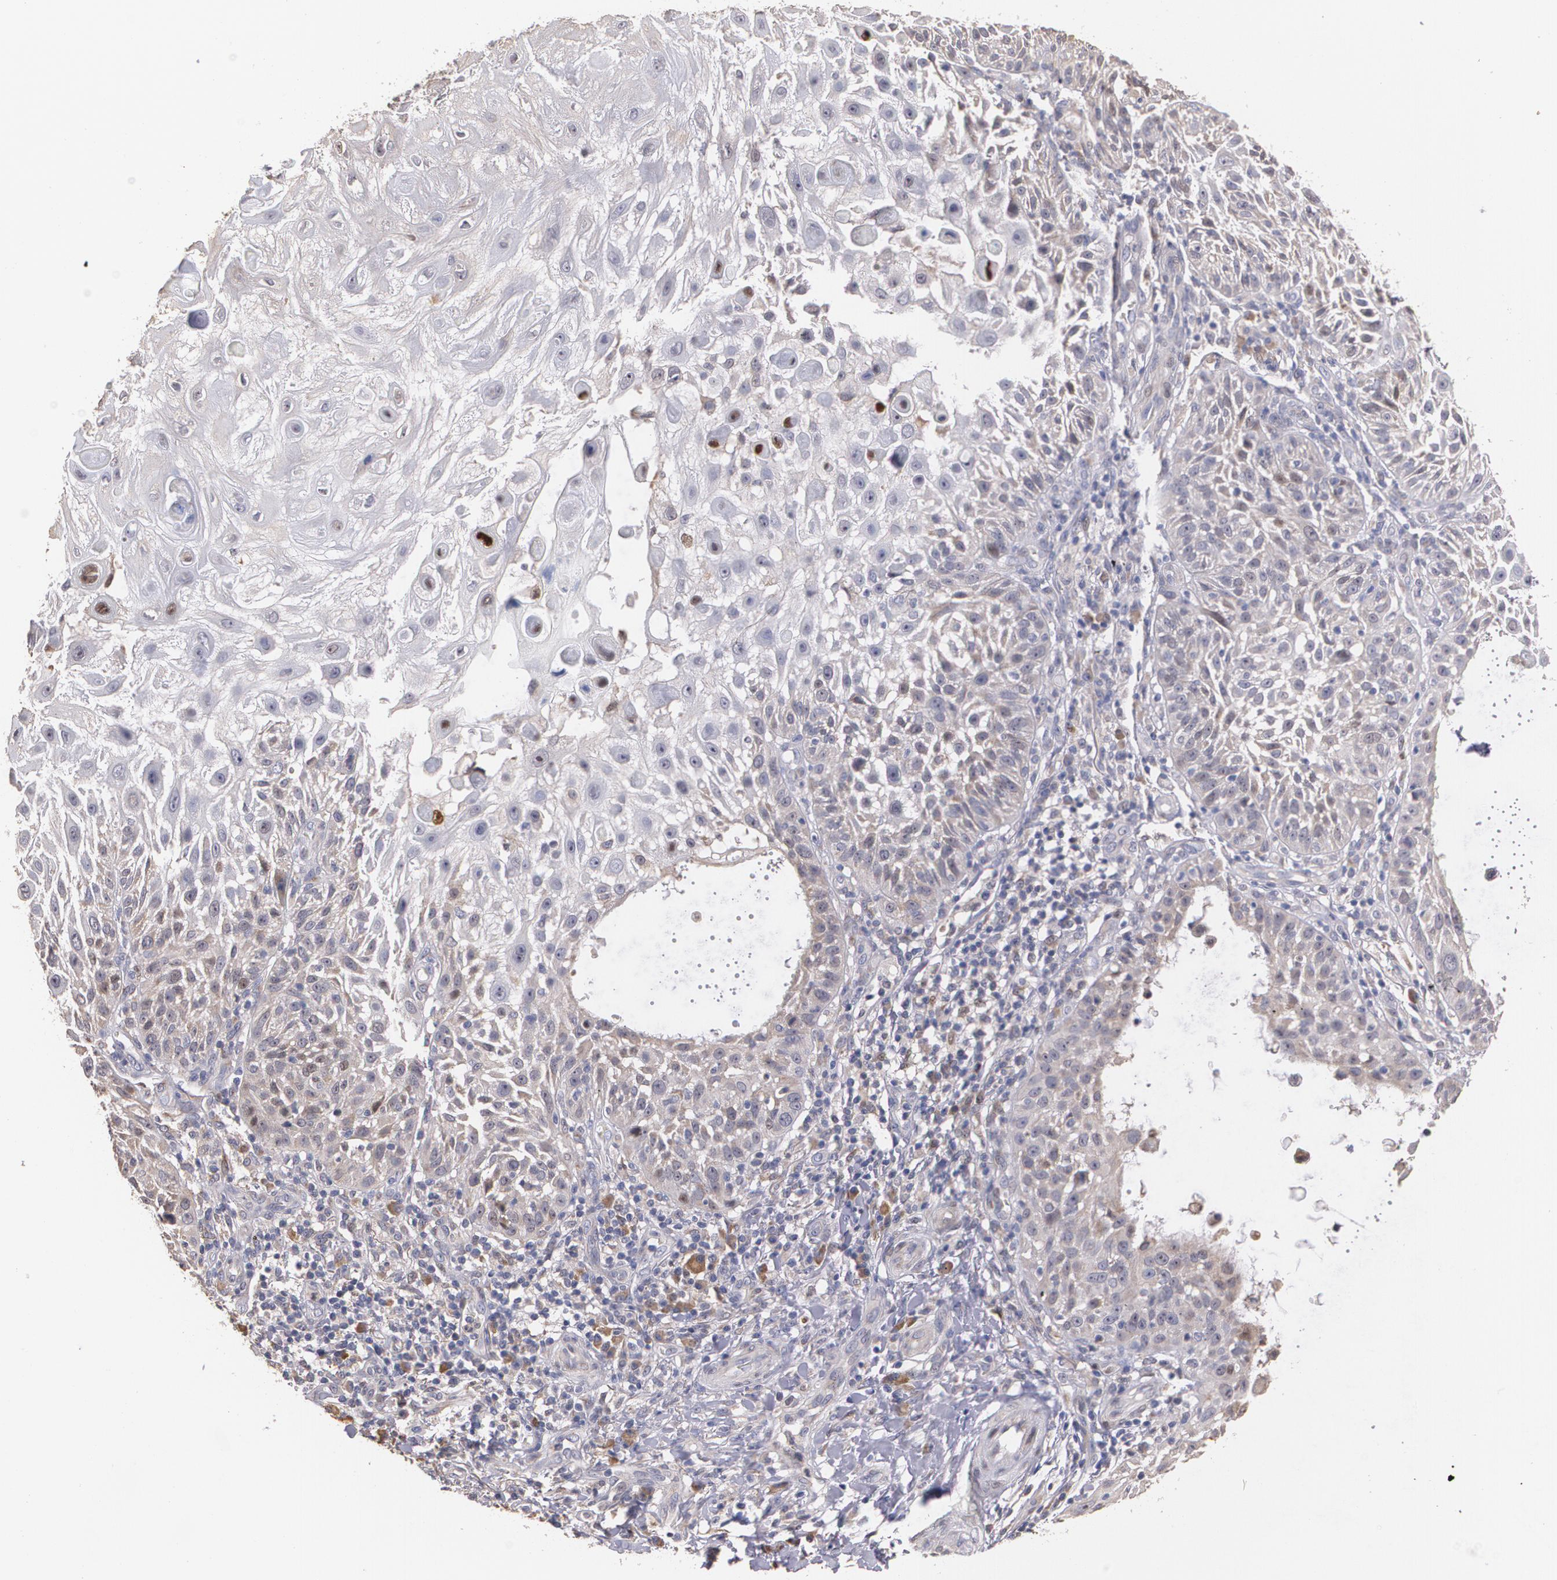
{"staining": {"intensity": "moderate", "quantity": "<25%", "location": "cytoplasmic/membranous"}, "tissue": "skin cancer", "cell_type": "Tumor cells", "image_type": "cancer", "snomed": [{"axis": "morphology", "description": "Squamous cell carcinoma, NOS"}, {"axis": "topography", "description": "Skin"}], "caption": "A micrograph showing moderate cytoplasmic/membranous expression in approximately <25% of tumor cells in skin cancer (squamous cell carcinoma), as visualized by brown immunohistochemical staining.", "gene": "ATF3", "patient": {"sex": "female", "age": 89}}